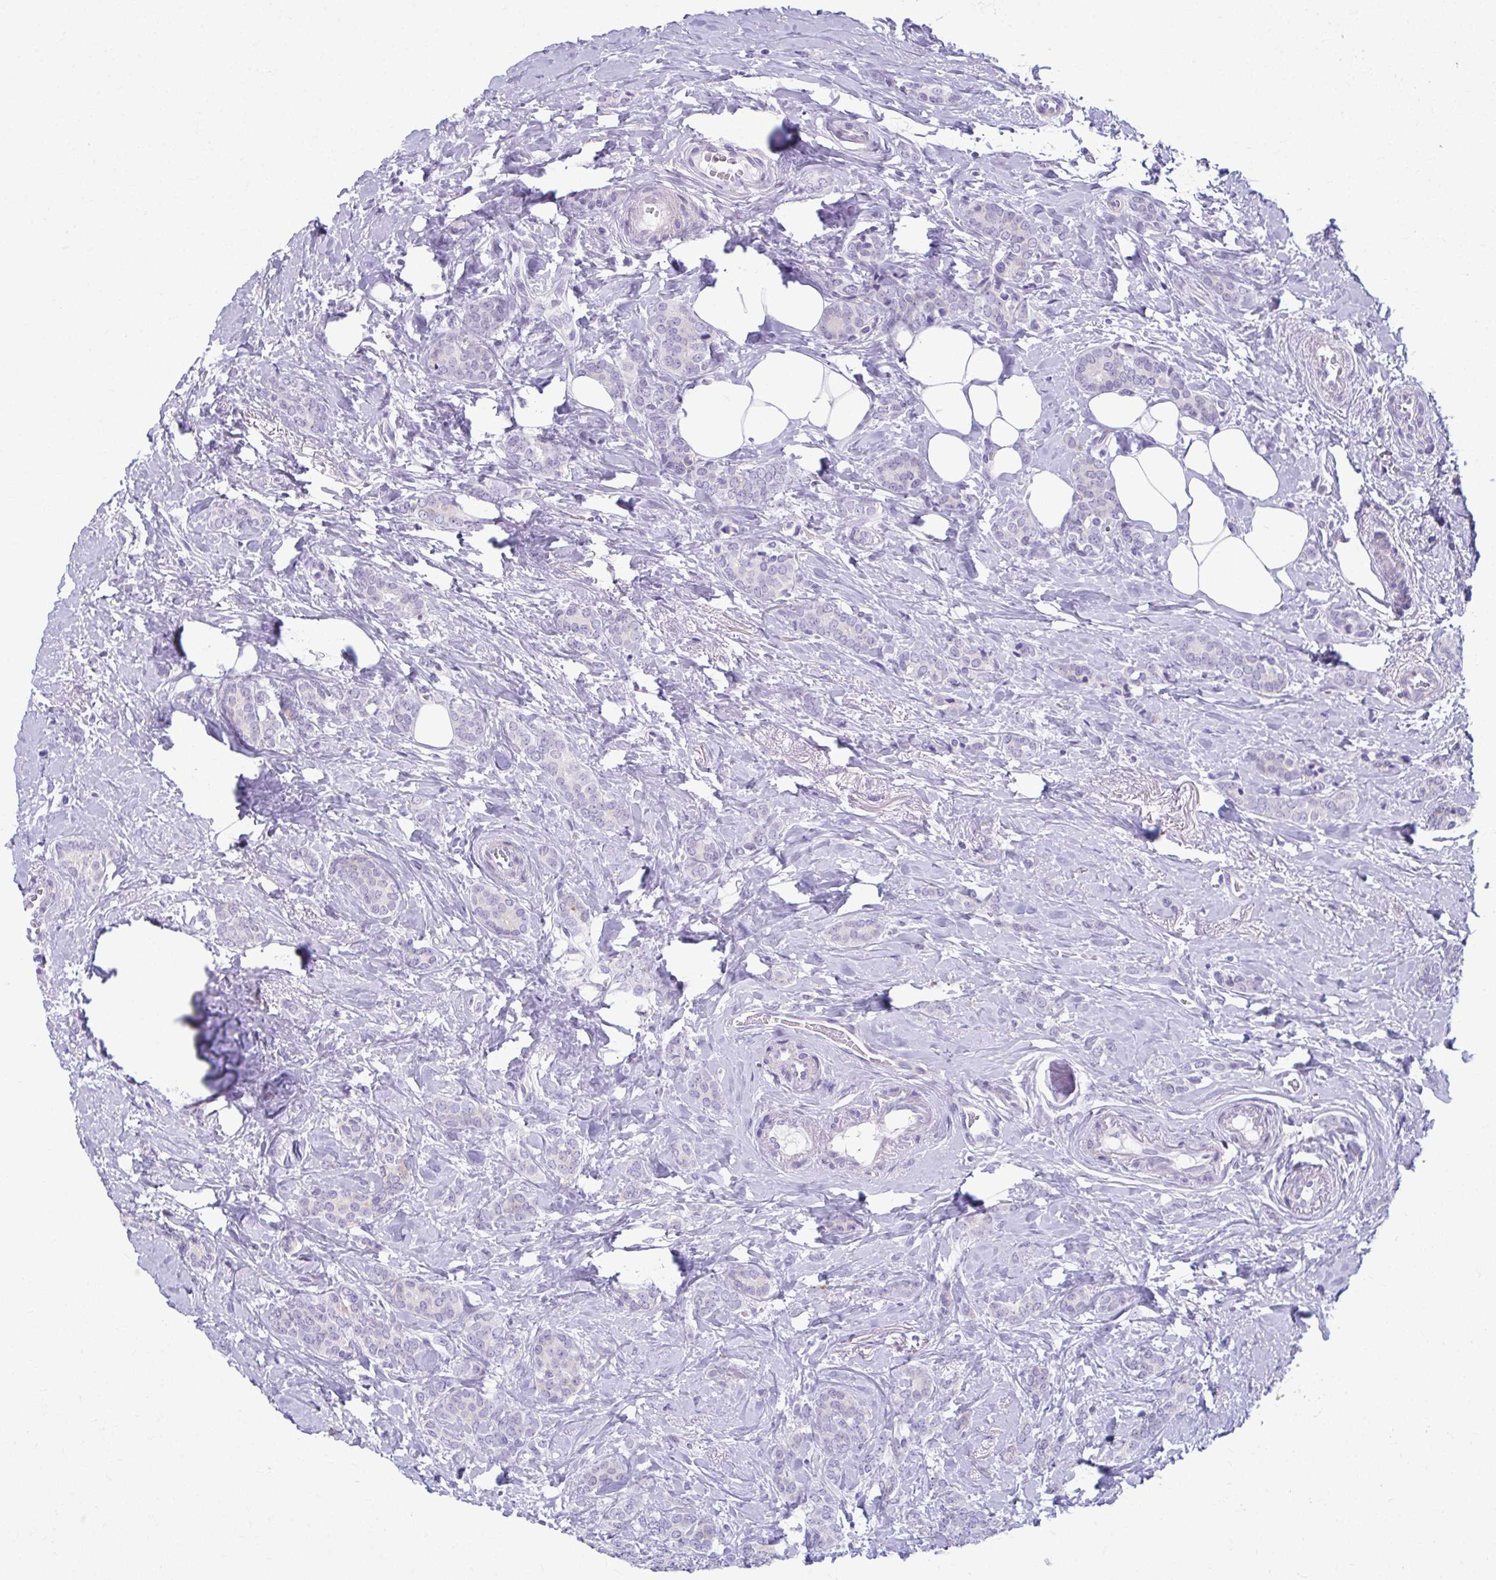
{"staining": {"intensity": "negative", "quantity": "none", "location": "none"}, "tissue": "breast cancer", "cell_type": "Tumor cells", "image_type": "cancer", "snomed": [{"axis": "morphology", "description": "Normal tissue, NOS"}, {"axis": "morphology", "description": "Duct carcinoma"}, {"axis": "topography", "description": "Breast"}], "caption": "This micrograph is of breast infiltrating ductal carcinoma stained with immunohistochemistry to label a protein in brown with the nuclei are counter-stained blue. There is no staining in tumor cells. The staining is performed using DAB (3,3'-diaminobenzidine) brown chromogen with nuclei counter-stained in using hematoxylin.", "gene": "SERPINI1", "patient": {"sex": "female", "age": 77}}